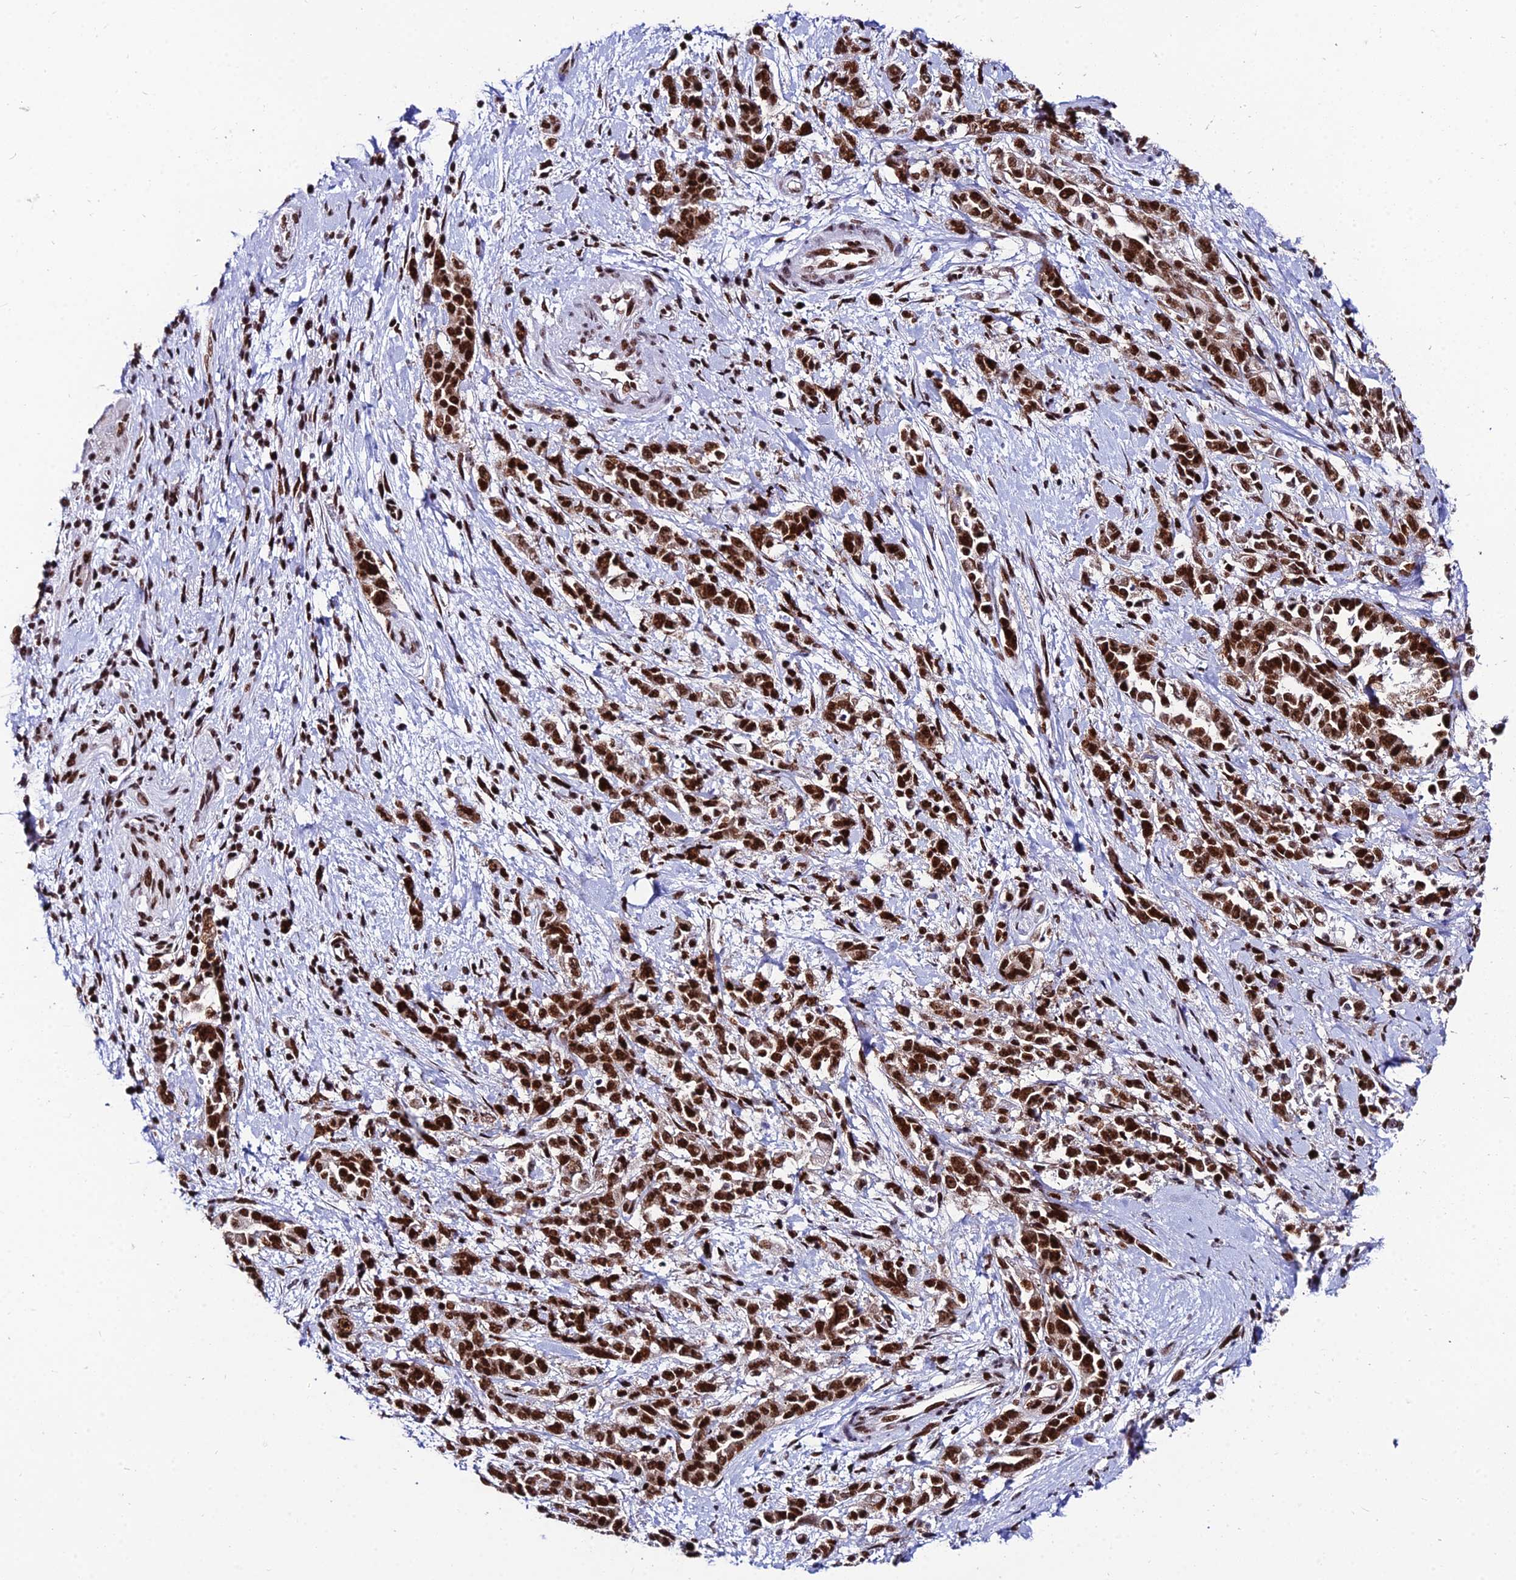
{"staining": {"intensity": "strong", "quantity": ">75%", "location": "nuclear"}, "tissue": "pancreatic cancer", "cell_type": "Tumor cells", "image_type": "cancer", "snomed": [{"axis": "morphology", "description": "Normal tissue, NOS"}, {"axis": "morphology", "description": "Adenocarcinoma, NOS"}, {"axis": "topography", "description": "Pancreas"}], "caption": "A histopathology image of pancreatic cancer stained for a protein demonstrates strong nuclear brown staining in tumor cells. The protein is shown in brown color, while the nuclei are stained blue.", "gene": "HNRNPH1", "patient": {"sex": "female", "age": 64}}